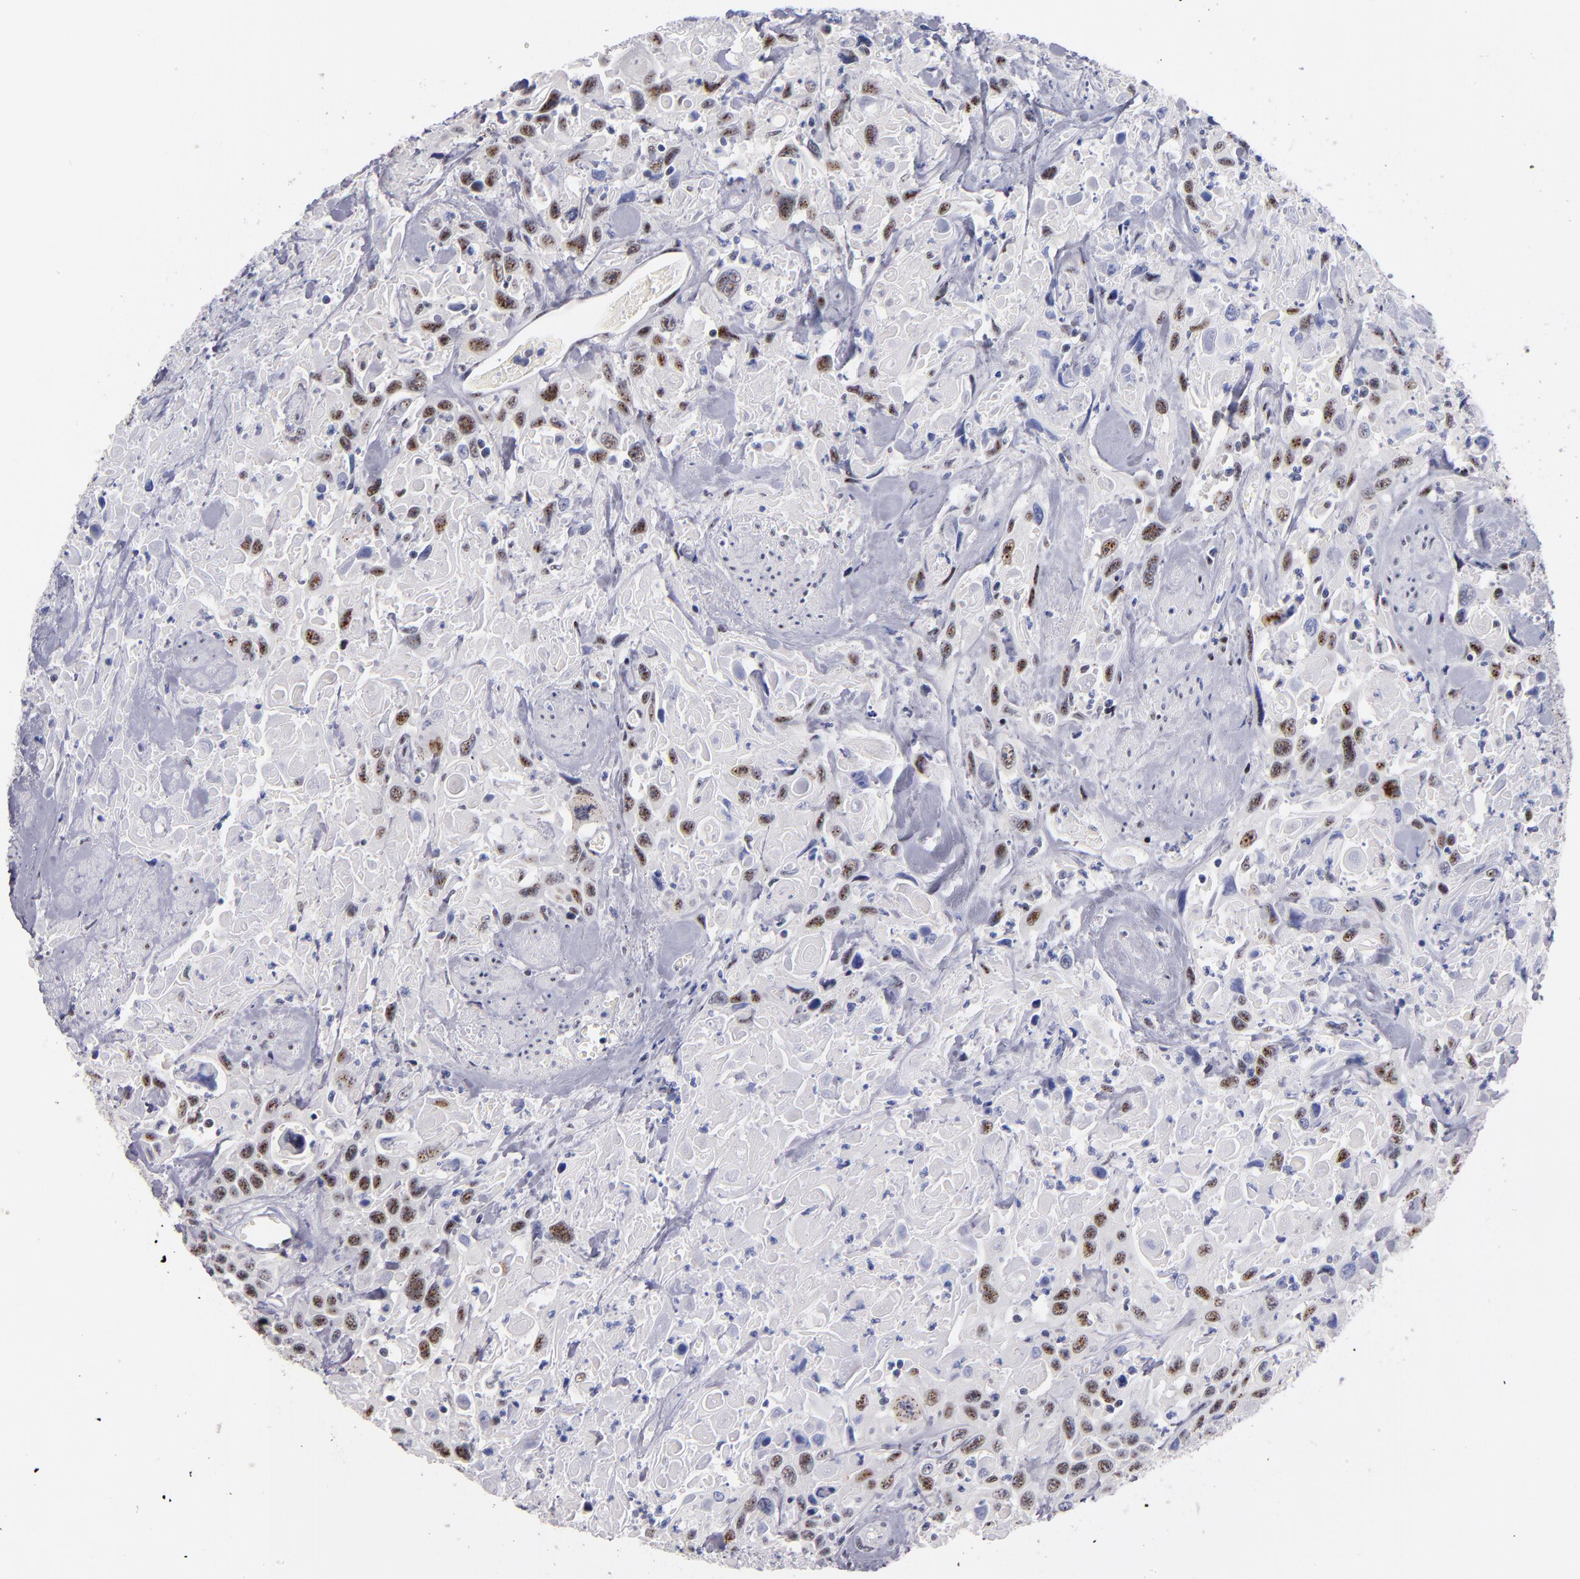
{"staining": {"intensity": "moderate", "quantity": "25%-75%", "location": "nuclear"}, "tissue": "urothelial cancer", "cell_type": "Tumor cells", "image_type": "cancer", "snomed": [{"axis": "morphology", "description": "Urothelial carcinoma, High grade"}, {"axis": "topography", "description": "Urinary bladder"}], "caption": "High-magnification brightfield microscopy of urothelial carcinoma (high-grade) stained with DAB (brown) and counterstained with hematoxylin (blue). tumor cells exhibit moderate nuclear expression is seen in approximately25%-75% of cells.", "gene": "RAF1", "patient": {"sex": "female", "age": 84}}